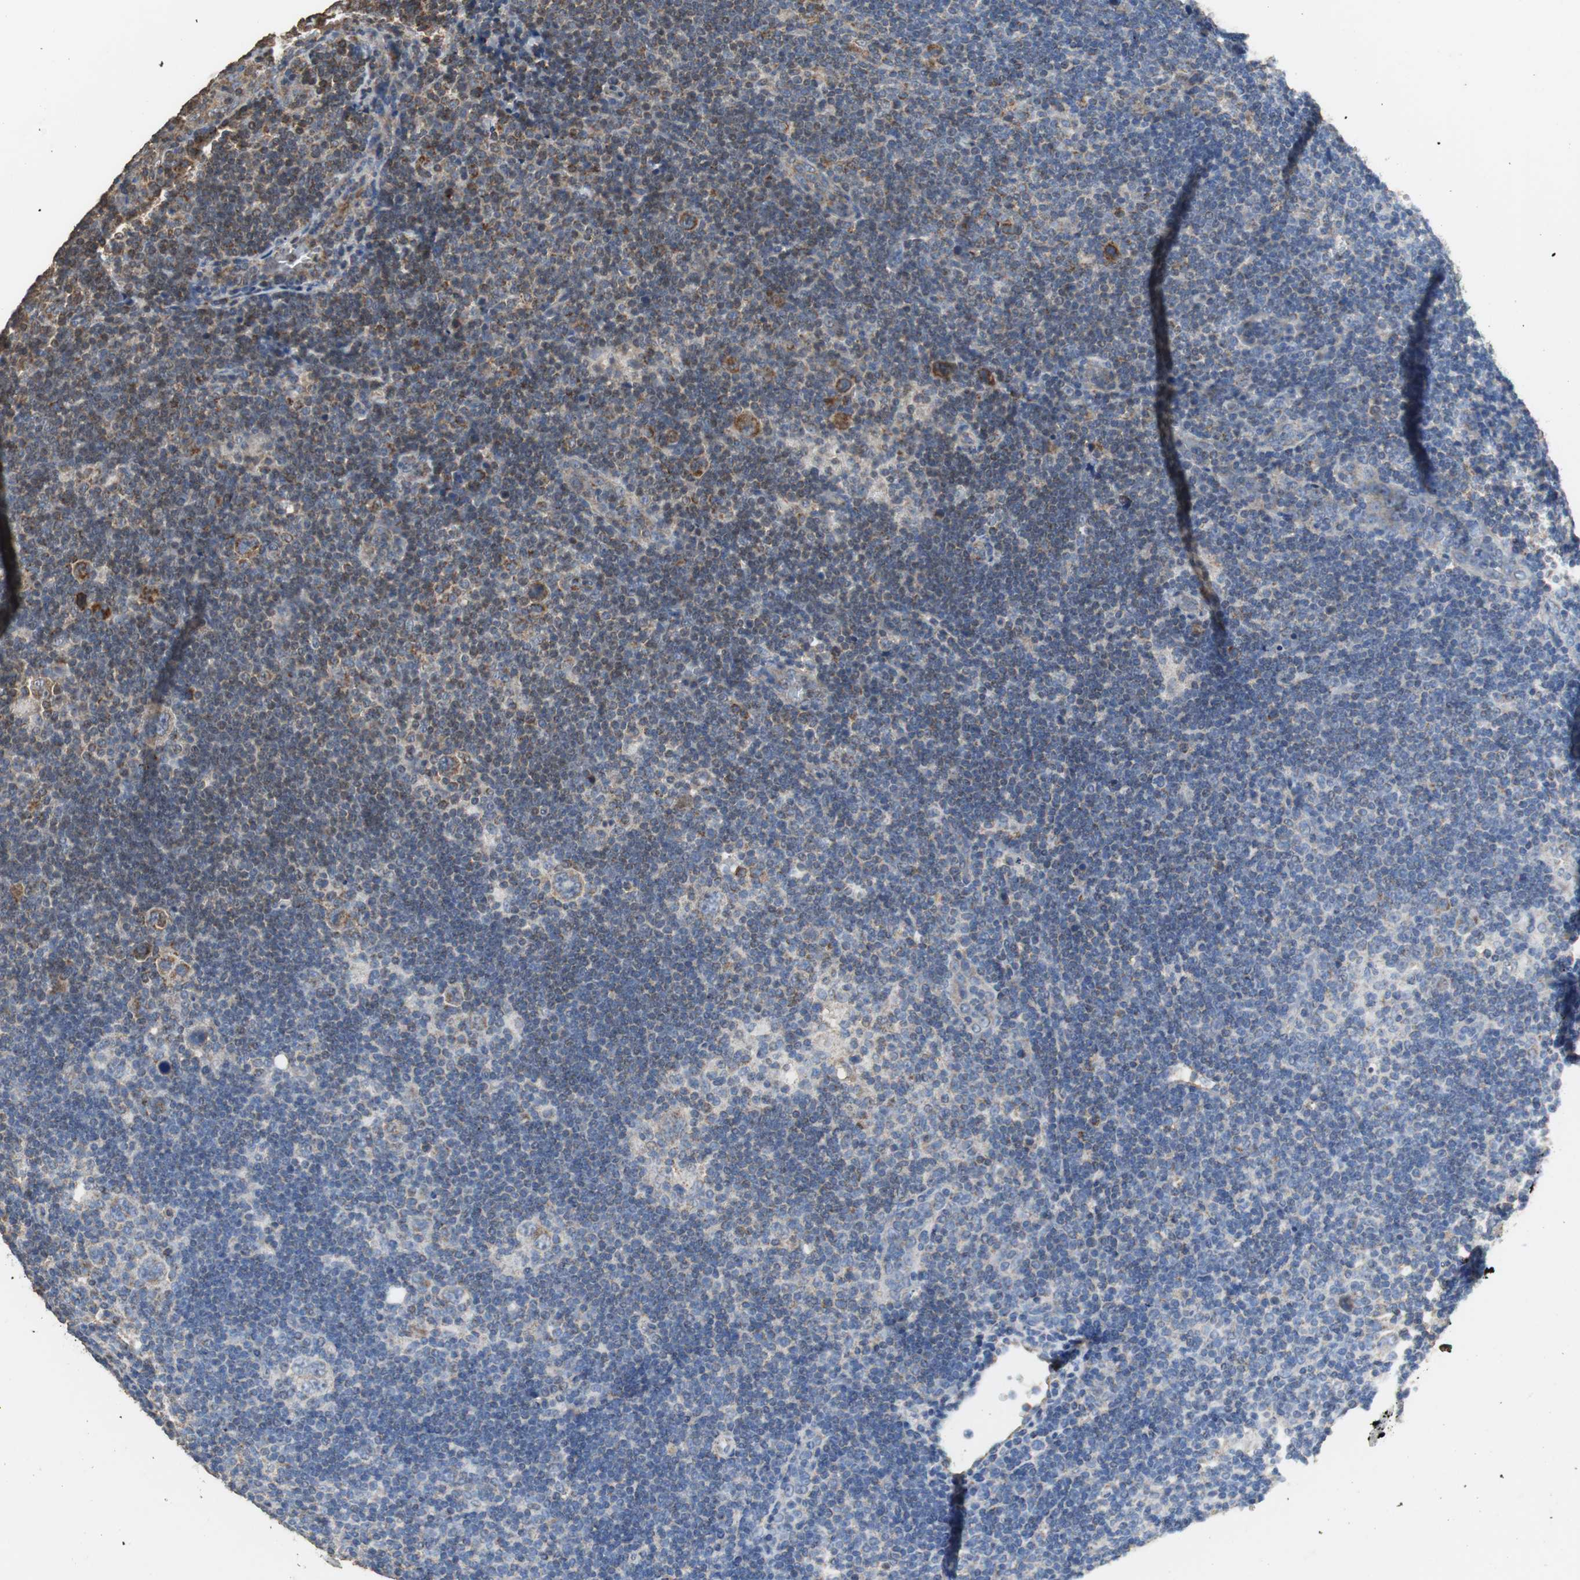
{"staining": {"intensity": "negative", "quantity": "none", "location": "none"}, "tissue": "lymphoma", "cell_type": "Tumor cells", "image_type": "cancer", "snomed": [{"axis": "morphology", "description": "Hodgkin's disease, NOS"}, {"axis": "topography", "description": "Lymph node"}], "caption": "This is a photomicrograph of immunohistochemistry staining of lymphoma, which shows no positivity in tumor cells.", "gene": "NNT", "patient": {"sex": "female", "age": 57}}